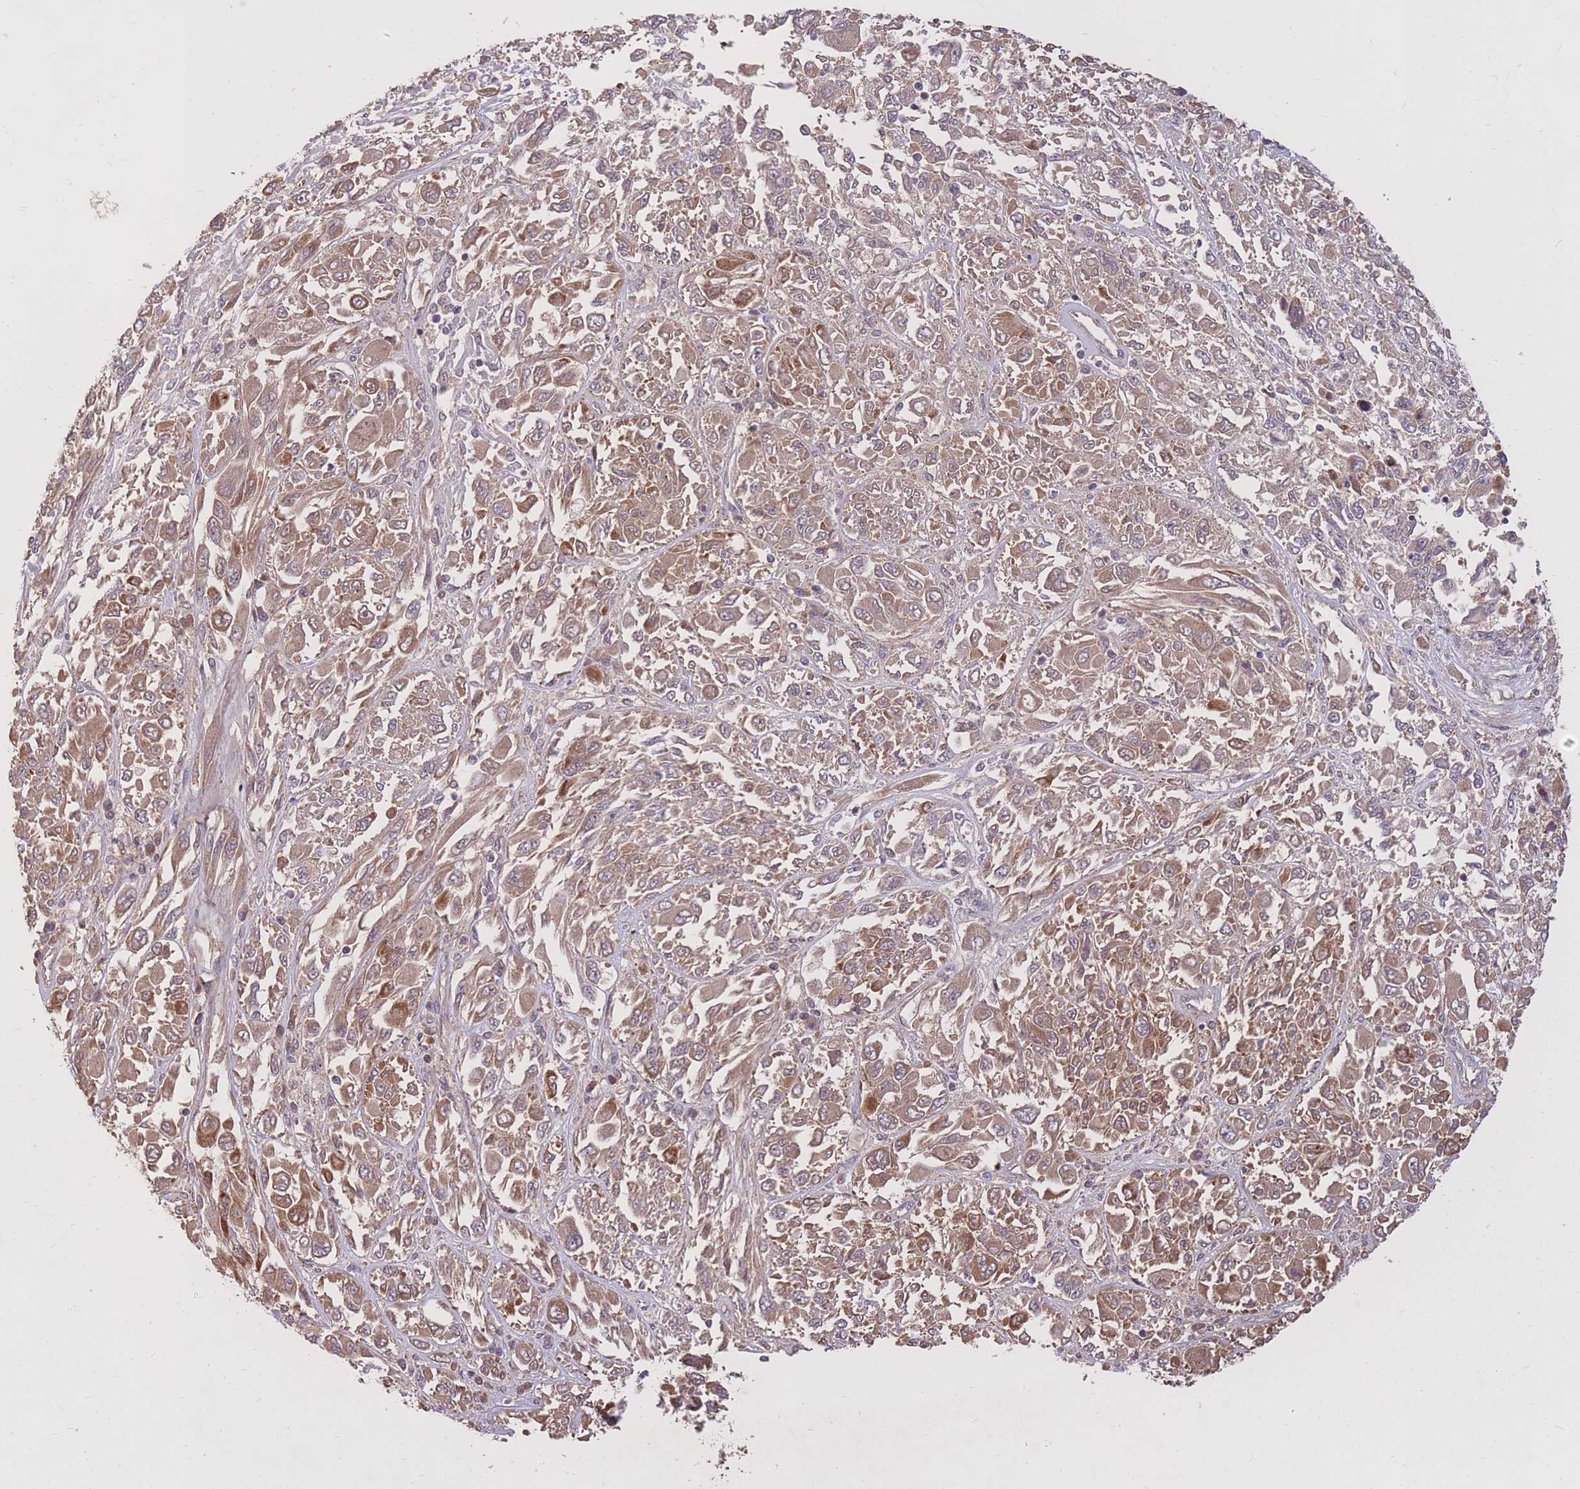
{"staining": {"intensity": "moderate", "quantity": ">75%", "location": "cytoplasmic/membranous"}, "tissue": "melanoma", "cell_type": "Tumor cells", "image_type": "cancer", "snomed": [{"axis": "morphology", "description": "Malignant melanoma, NOS"}, {"axis": "topography", "description": "Skin"}], "caption": "This histopathology image shows IHC staining of human malignant melanoma, with medium moderate cytoplasmic/membranous positivity in about >75% of tumor cells.", "gene": "IGF2BP2", "patient": {"sex": "female", "age": 91}}